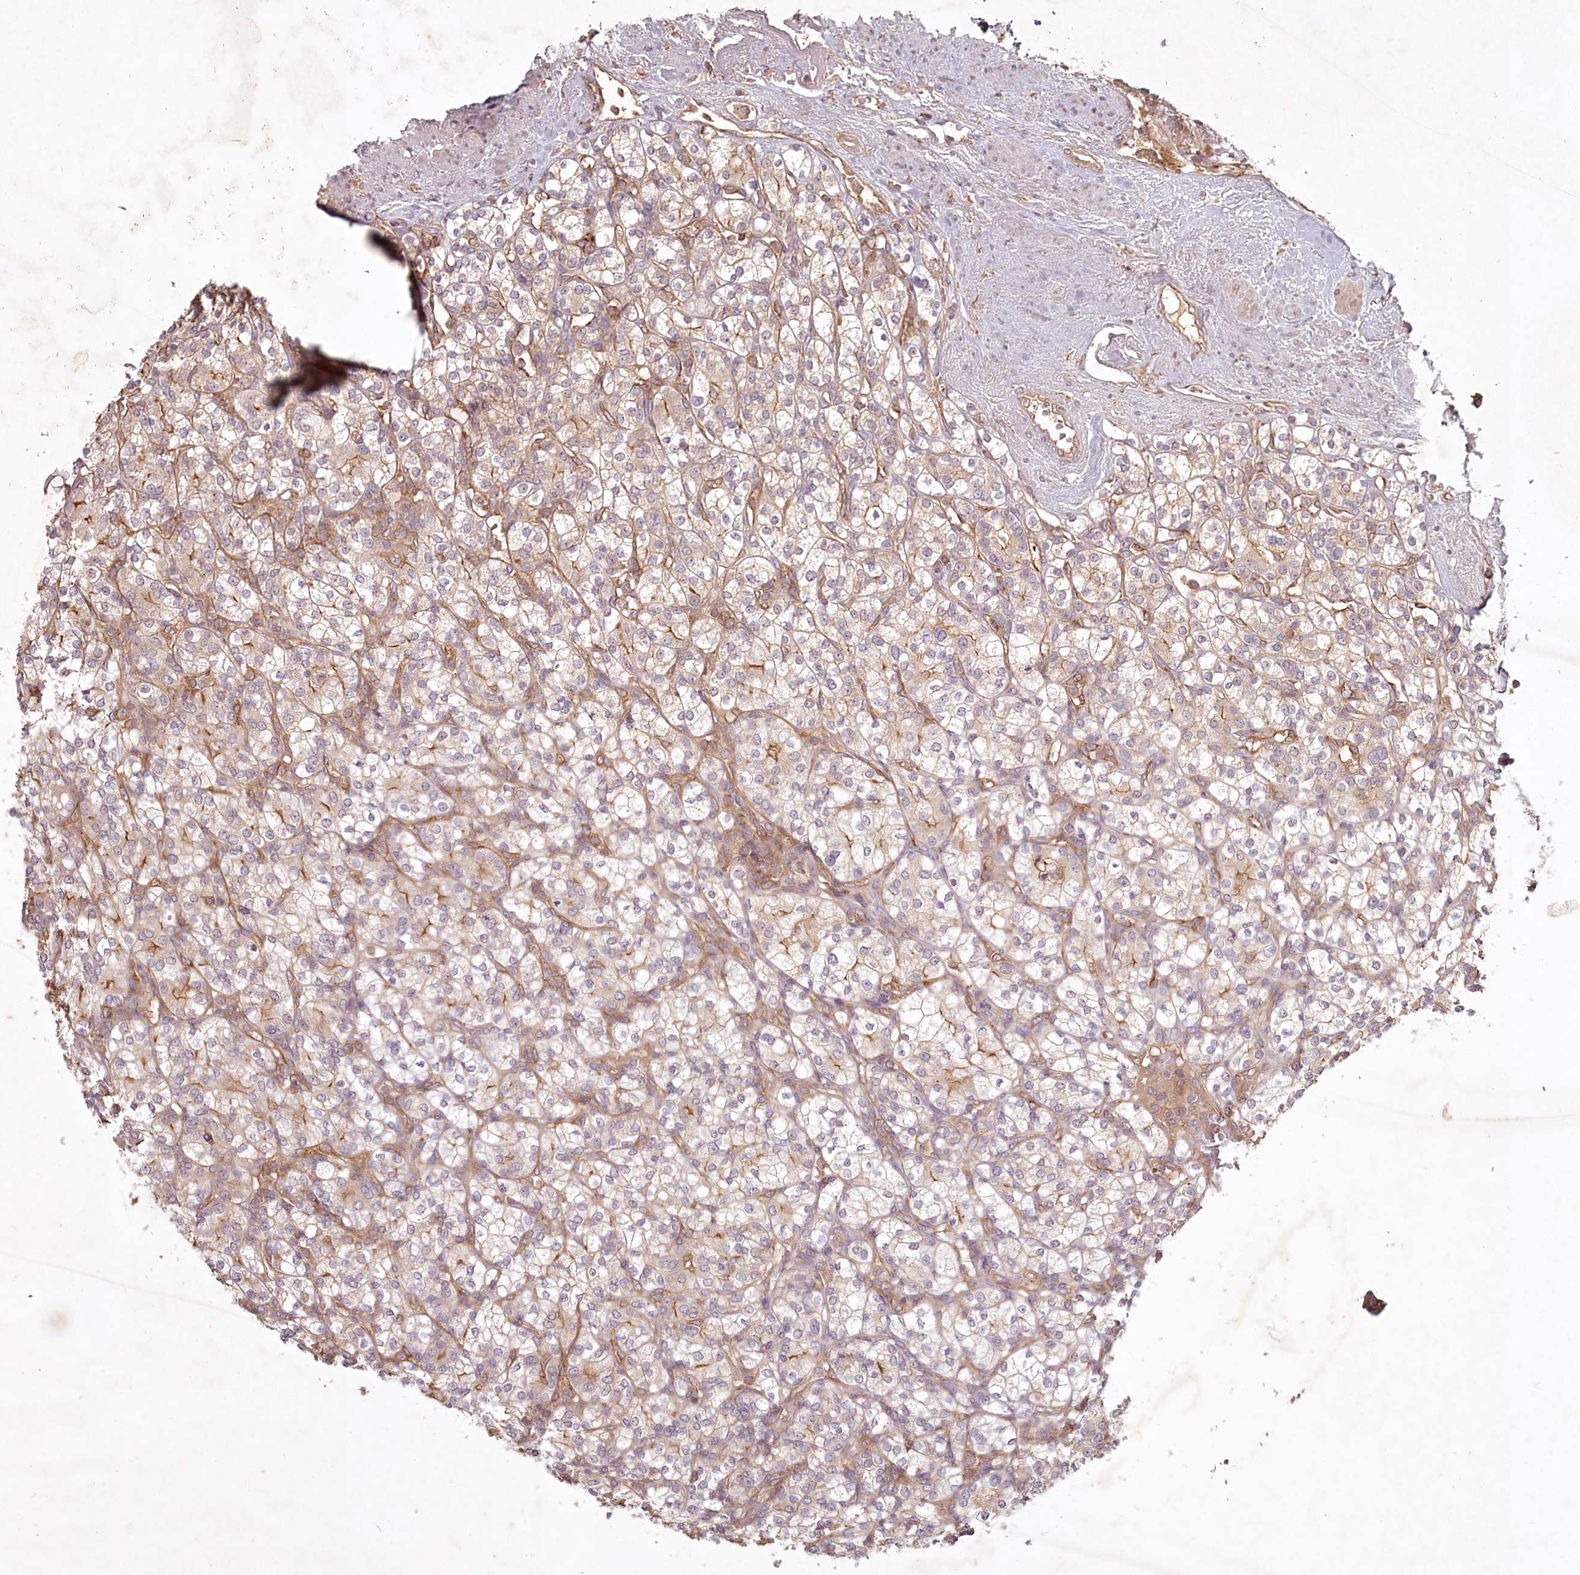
{"staining": {"intensity": "moderate", "quantity": "<25%", "location": "cytoplasmic/membranous"}, "tissue": "renal cancer", "cell_type": "Tumor cells", "image_type": "cancer", "snomed": [{"axis": "morphology", "description": "Adenocarcinoma, NOS"}, {"axis": "topography", "description": "Kidney"}], "caption": "IHC histopathology image of neoplastic tissue: human renal adenocarcinoma stained using immunohistochemistry shows low levels of moderate protein expression localized specifically in the cytoplasmic/membranous of tumor cells, appearing as a cytoplasmic/membranous brown color.", "gene": "TMIE", "patient": {"sex": "male", "age": 77}}